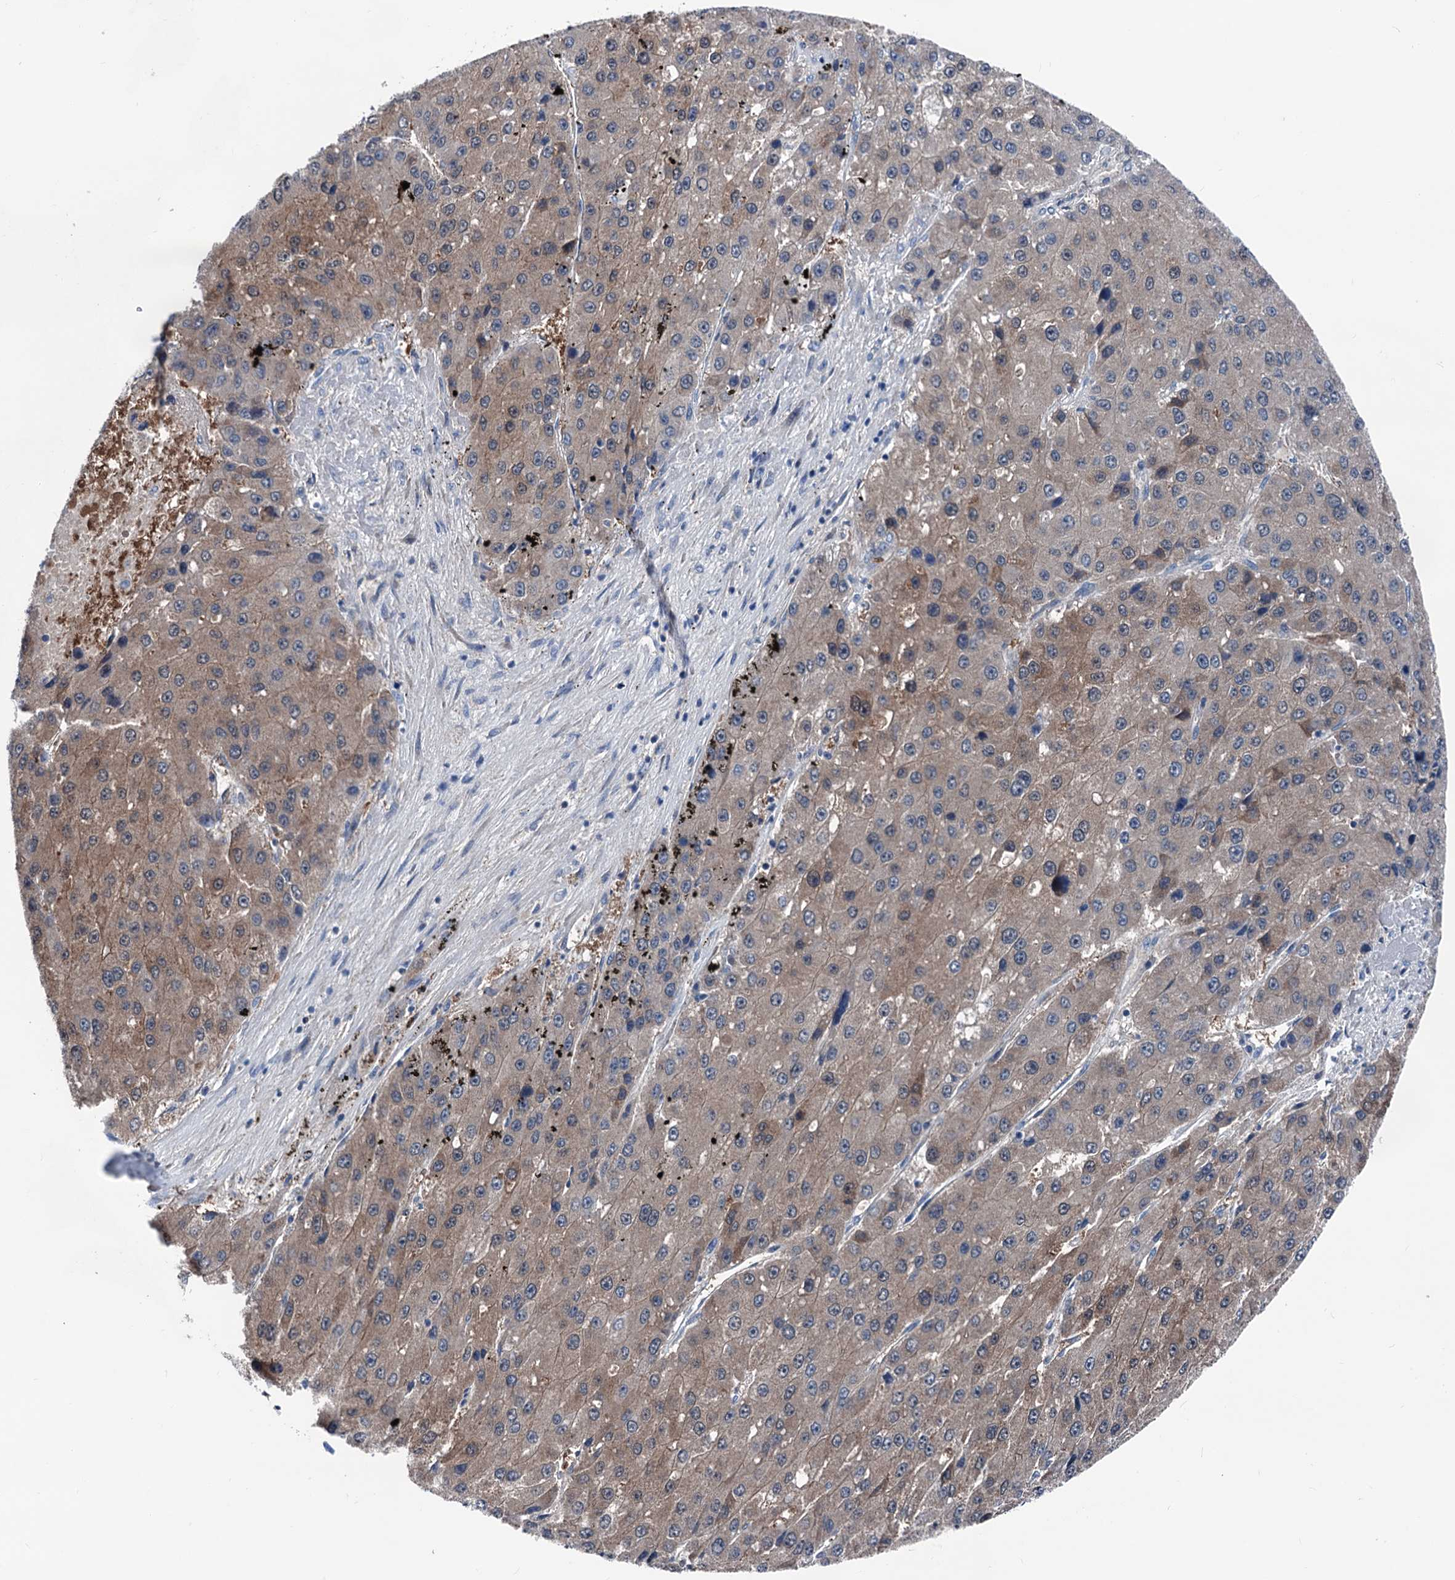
{"staining": {"intensity": "moderate", "quantity": "25%-75%", "location": "cytoplasmic/membranous"}, "tissue": "liver cancer", "cell_type": "Tumor cells", "image_type": "cancer", "snomed": [{"axis": "morphology", "description": "Carcinoma, Hepatocellular, NOS"}, {"axis": "topography", "description": "Liver"}], "caption": "An image showing moderate cytoplasmic/membranous expression in about 25%-75% of tumor cells in hepatocellular carcinoma (liver), as visualized by brown immunohistochemical staining.", "gene": "GLO1", "patient": {"sex": "female", "age": 73}}